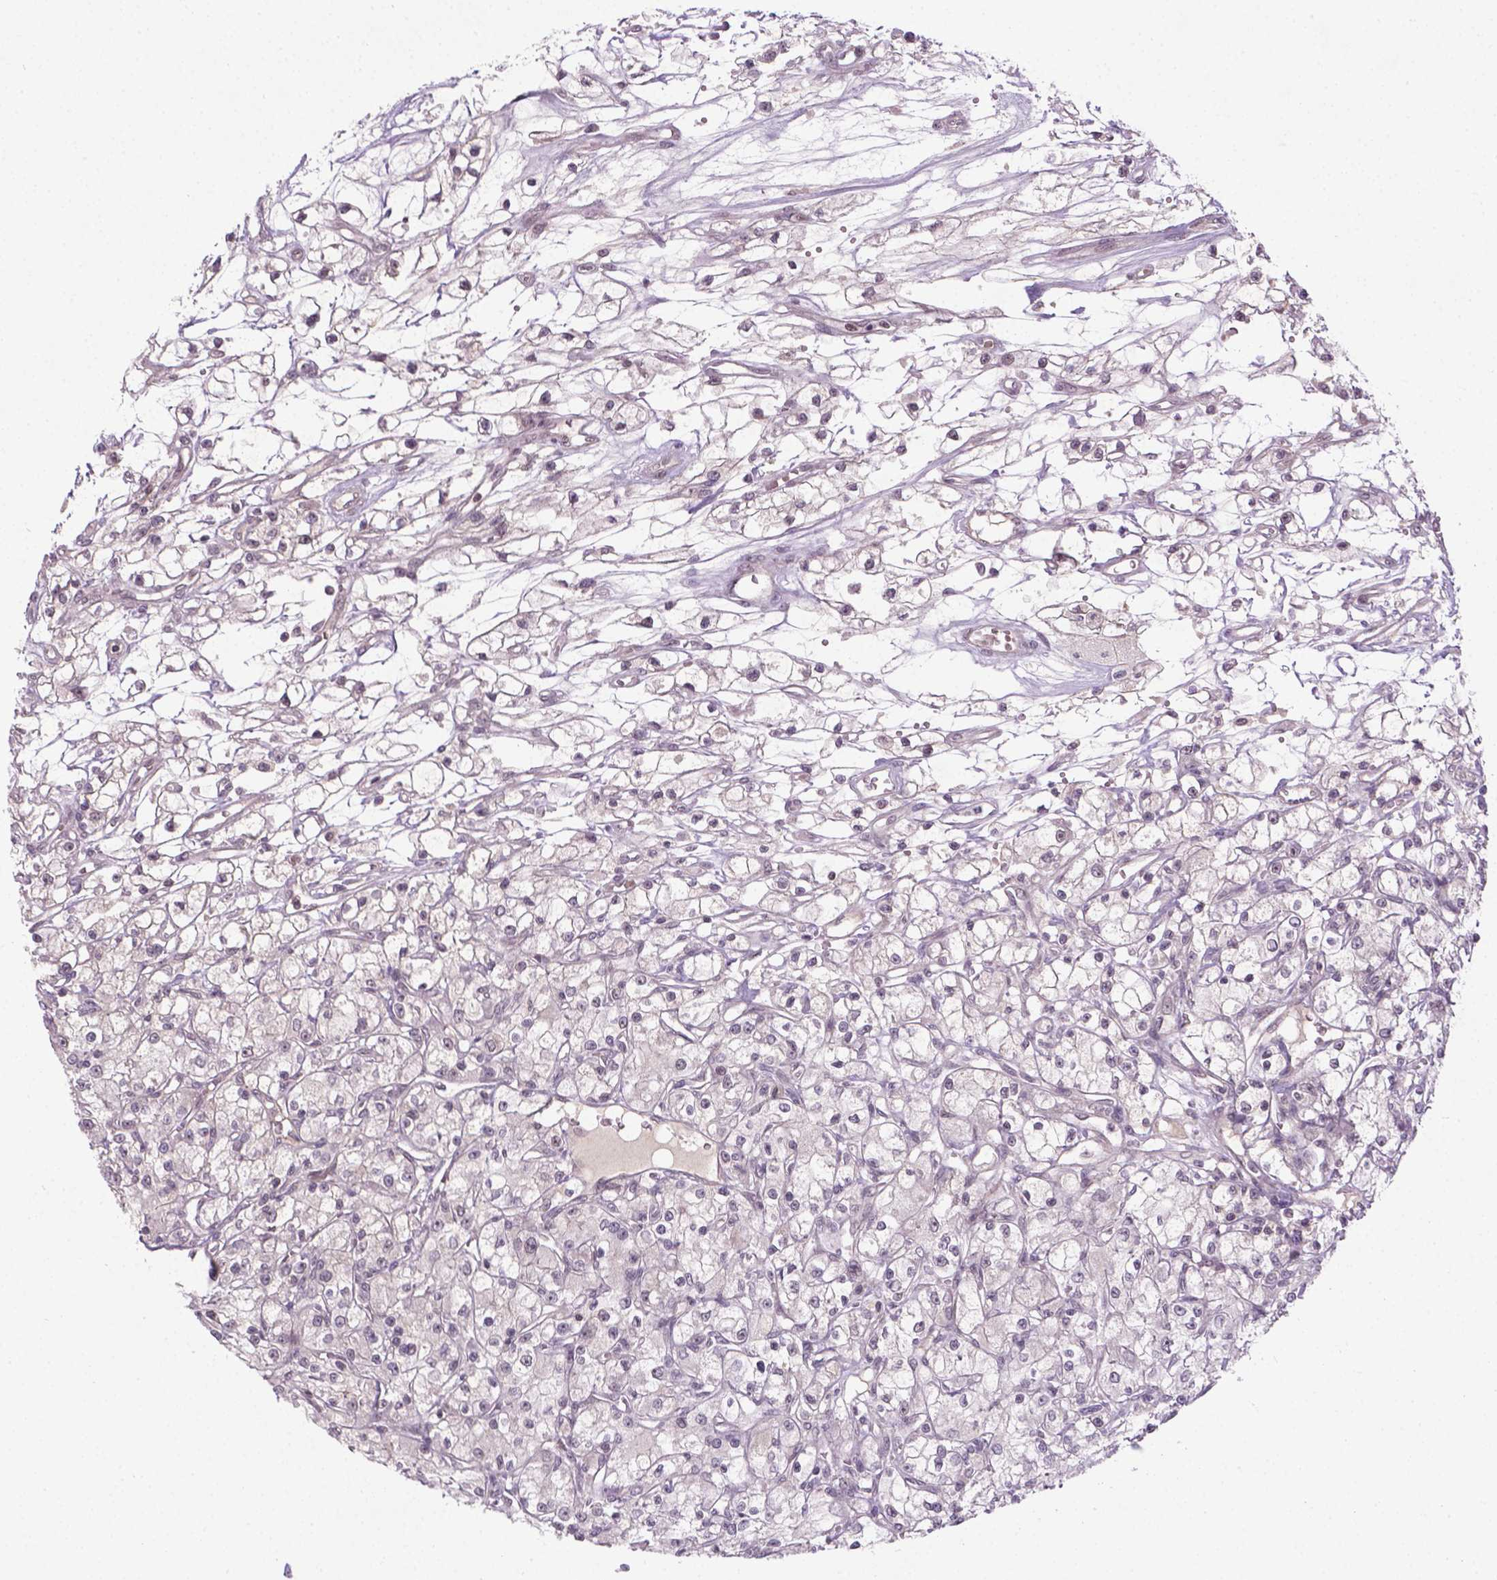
{"staining": {"intensity": "negative", "quantity": "none", "location": "none"}, "tissue": "renal cancer", "cell_type": "Tumor cells", "image_type": "cancer", "snomed": [{"axis": "morphology", "description": "Adenocarcinoma, NOS"}, {"axis": "topography", "description": "Kidney"}], "caption": "The histopathology image displays no staining of tumor cells in adenocarcinoma (renal). (DAB immunohistochemistry visualized using brightfield microscopy, high magnification).", "gene": "ANKRD54", "patient": {"sex": "female", "age": 59}}